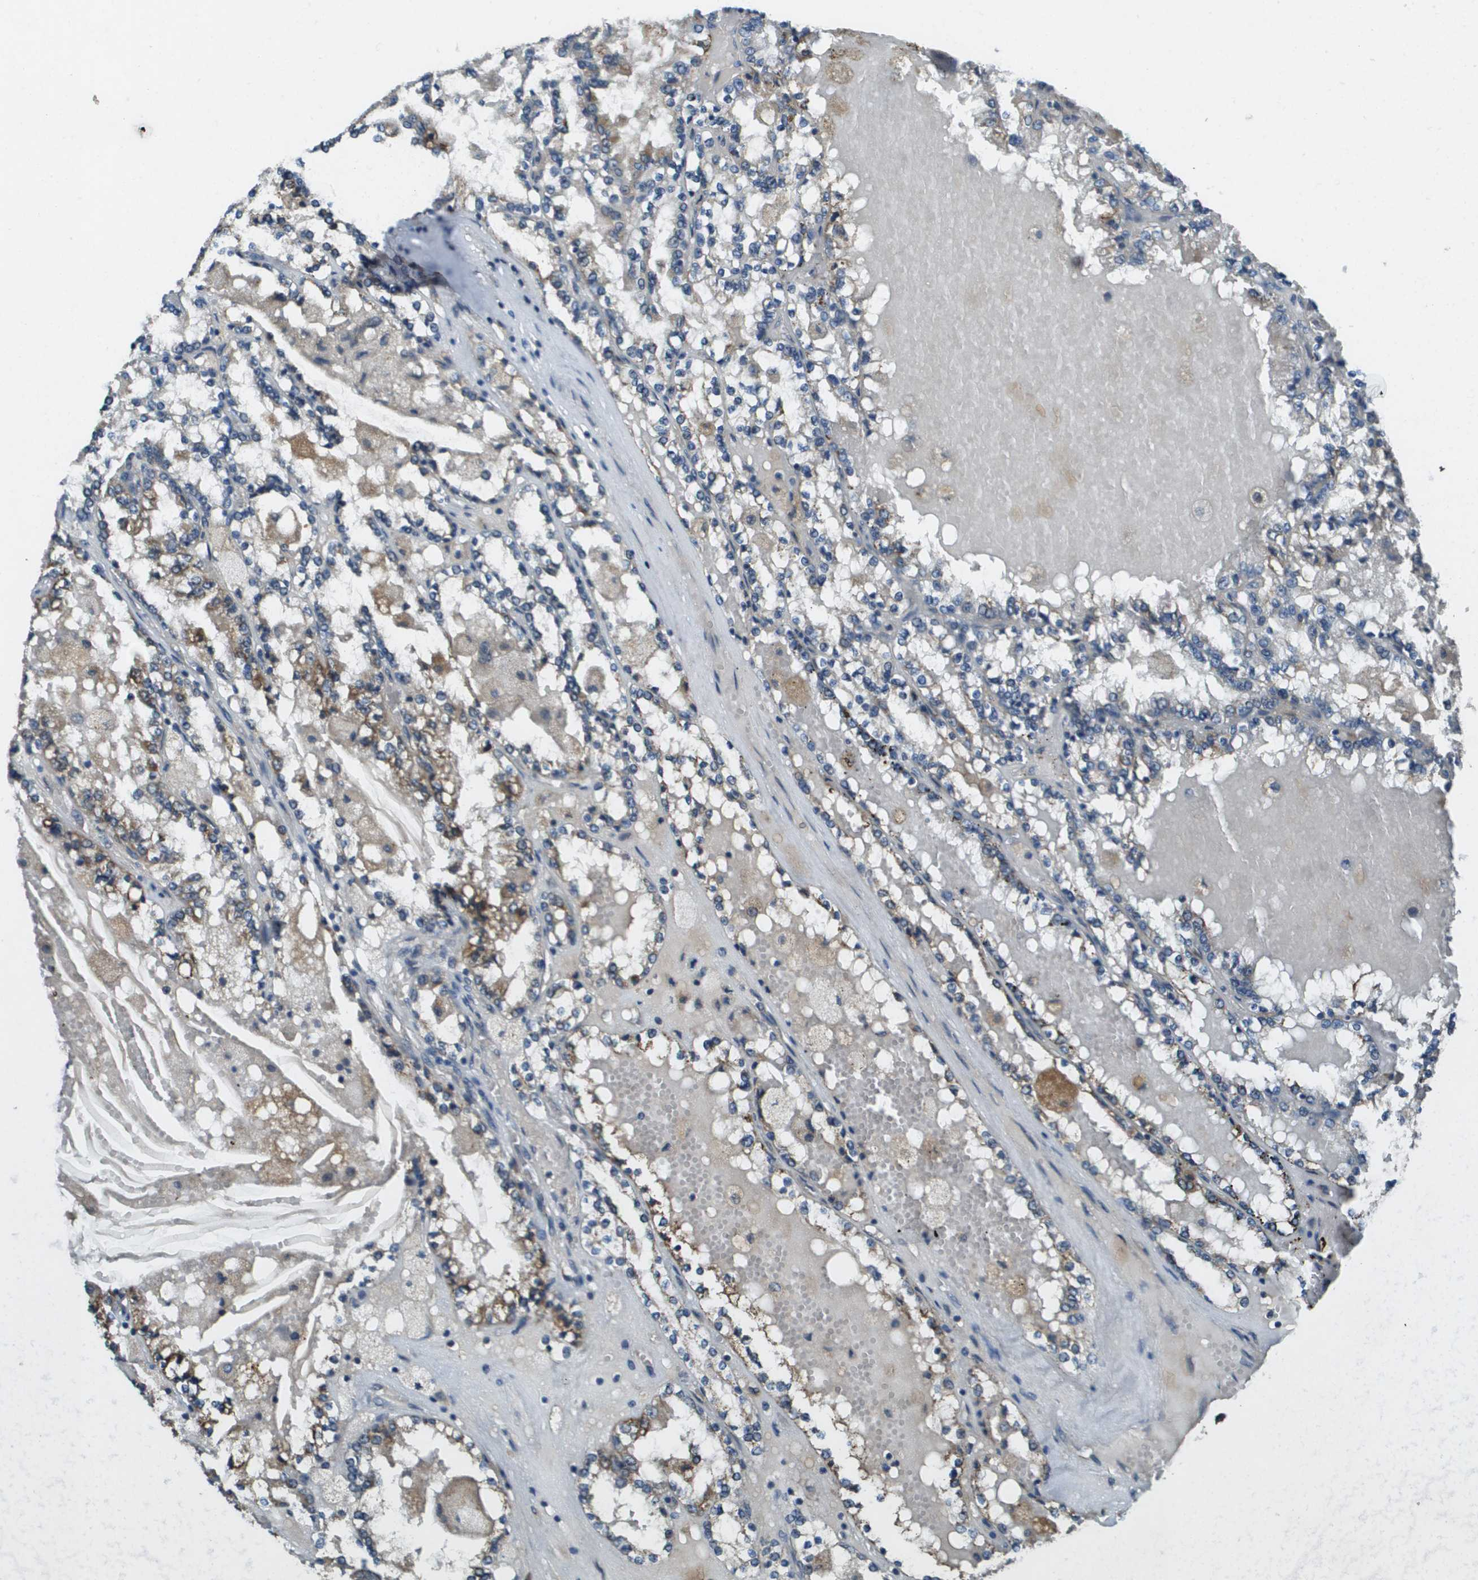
{"staining": {"intensity": "weak", "quantity": "<25%", "location": "cytoplasmic/membranous"}, "tissue": "renal cancer", "cell_type": "Tumor cells", "image_type": "cancer", "snomed": [{"axis": "morphology", "description": "Adenocarcinoma, NOS"}, {"axis": "topography", "description": "Kidney"}], "caption": "DAB immunohistochemical staining of human renal cancer (adenocarcinoma) exhibits no significant staining in tumor cells.", "gene": "CDKN2C", "patient": {"sex": "female", "age": 56}}